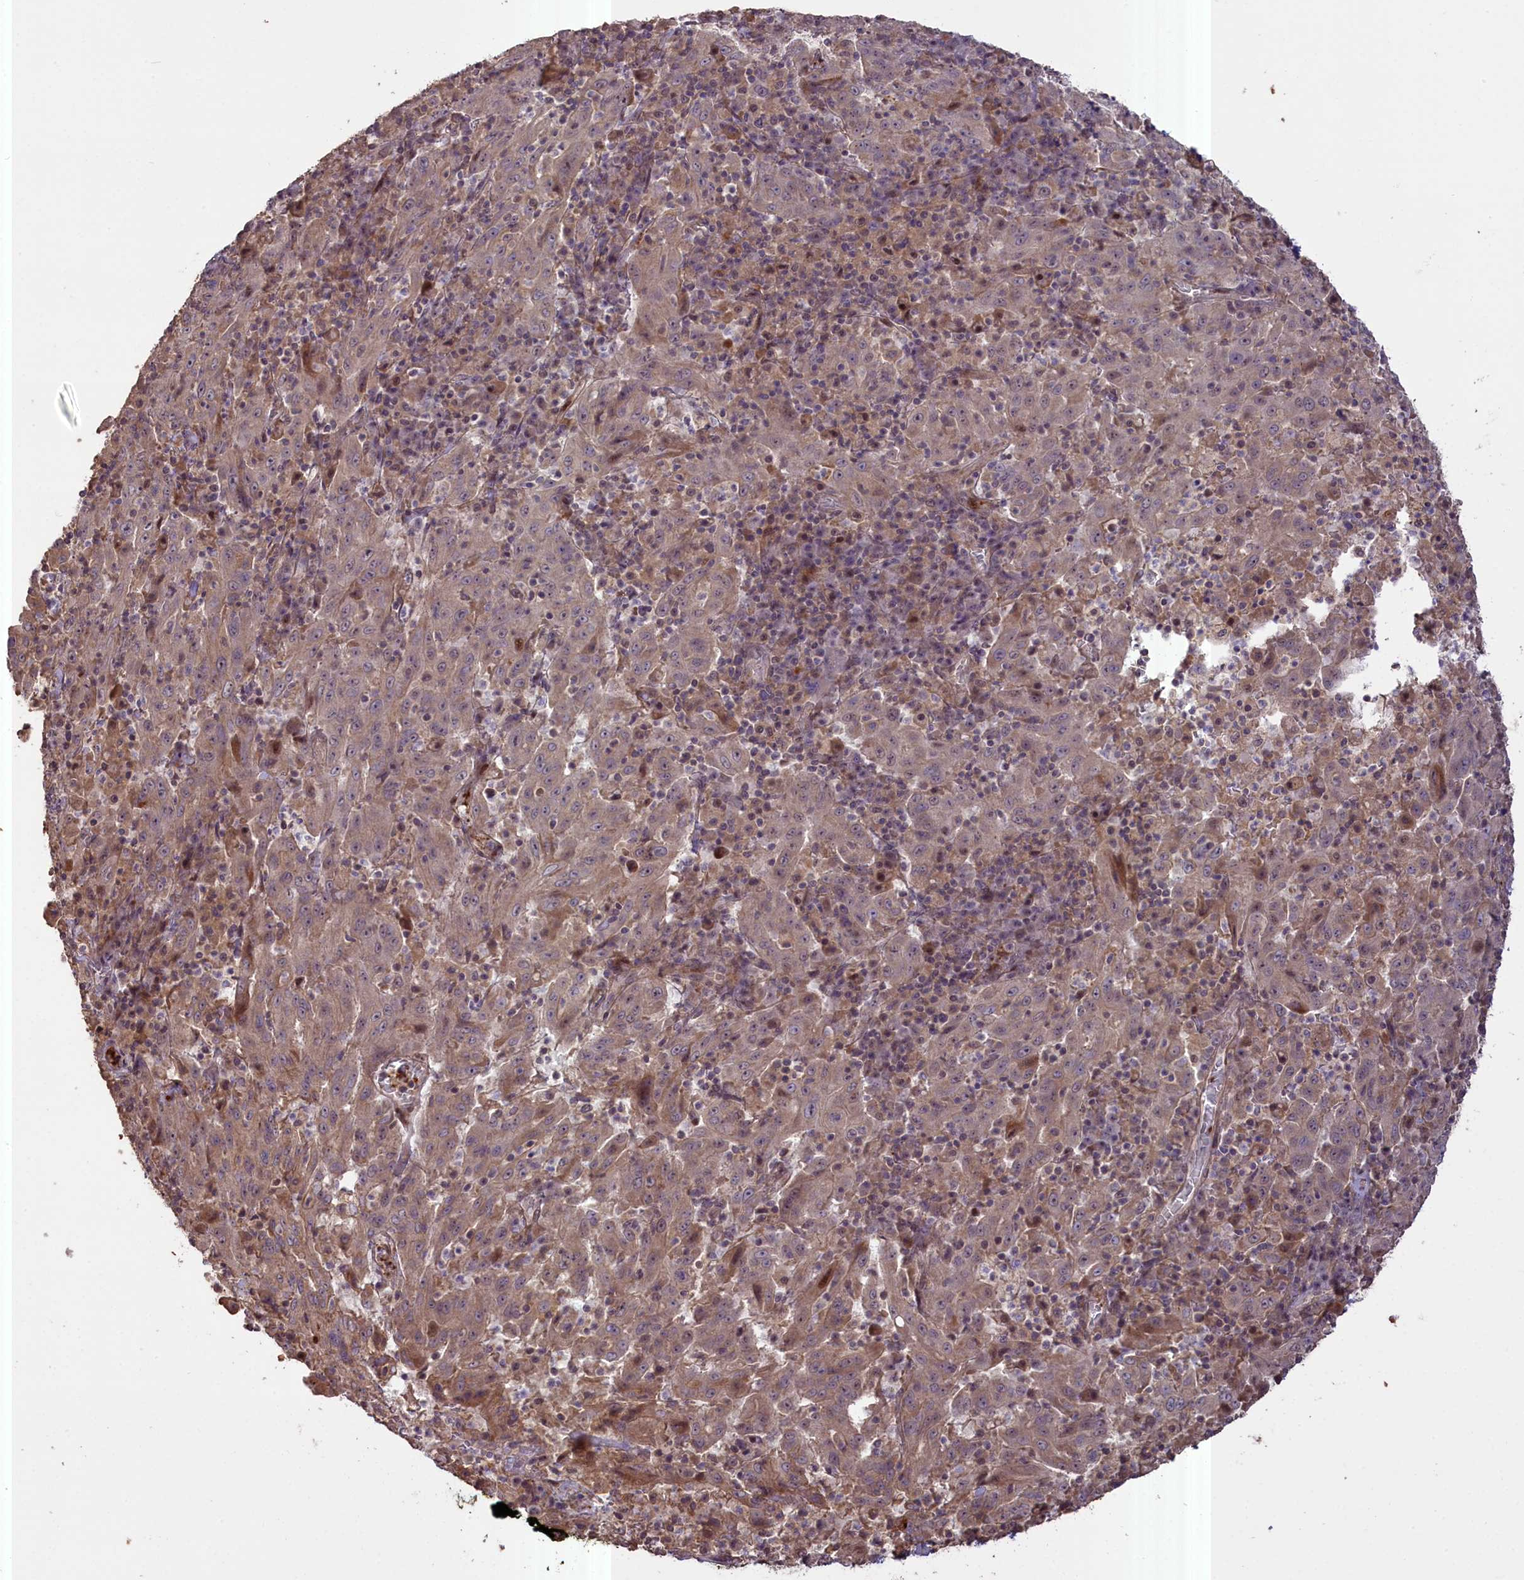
{"staining": {"intensity": "weak", "quantity": "25%-75%", "location": "cytoplasmic/membranous"}, "tissue": "pancreatic cancer", "cell_type": "Tumor cells", "image_type": "cancer", "snomed": [{"axis": "morphology", "description": "Adenocarcinoma, NOS"}, {"axis": "topography", "description": "Pancreas"}], "caption": "Protein staining exhibits weak cytoplasmic/membranous staining in about 25%-75% of tumor cells in pancreatic cancer (adenocarcinoma).", "gene": "FUZ", "patient": {"sex": "male", "age": 63}}